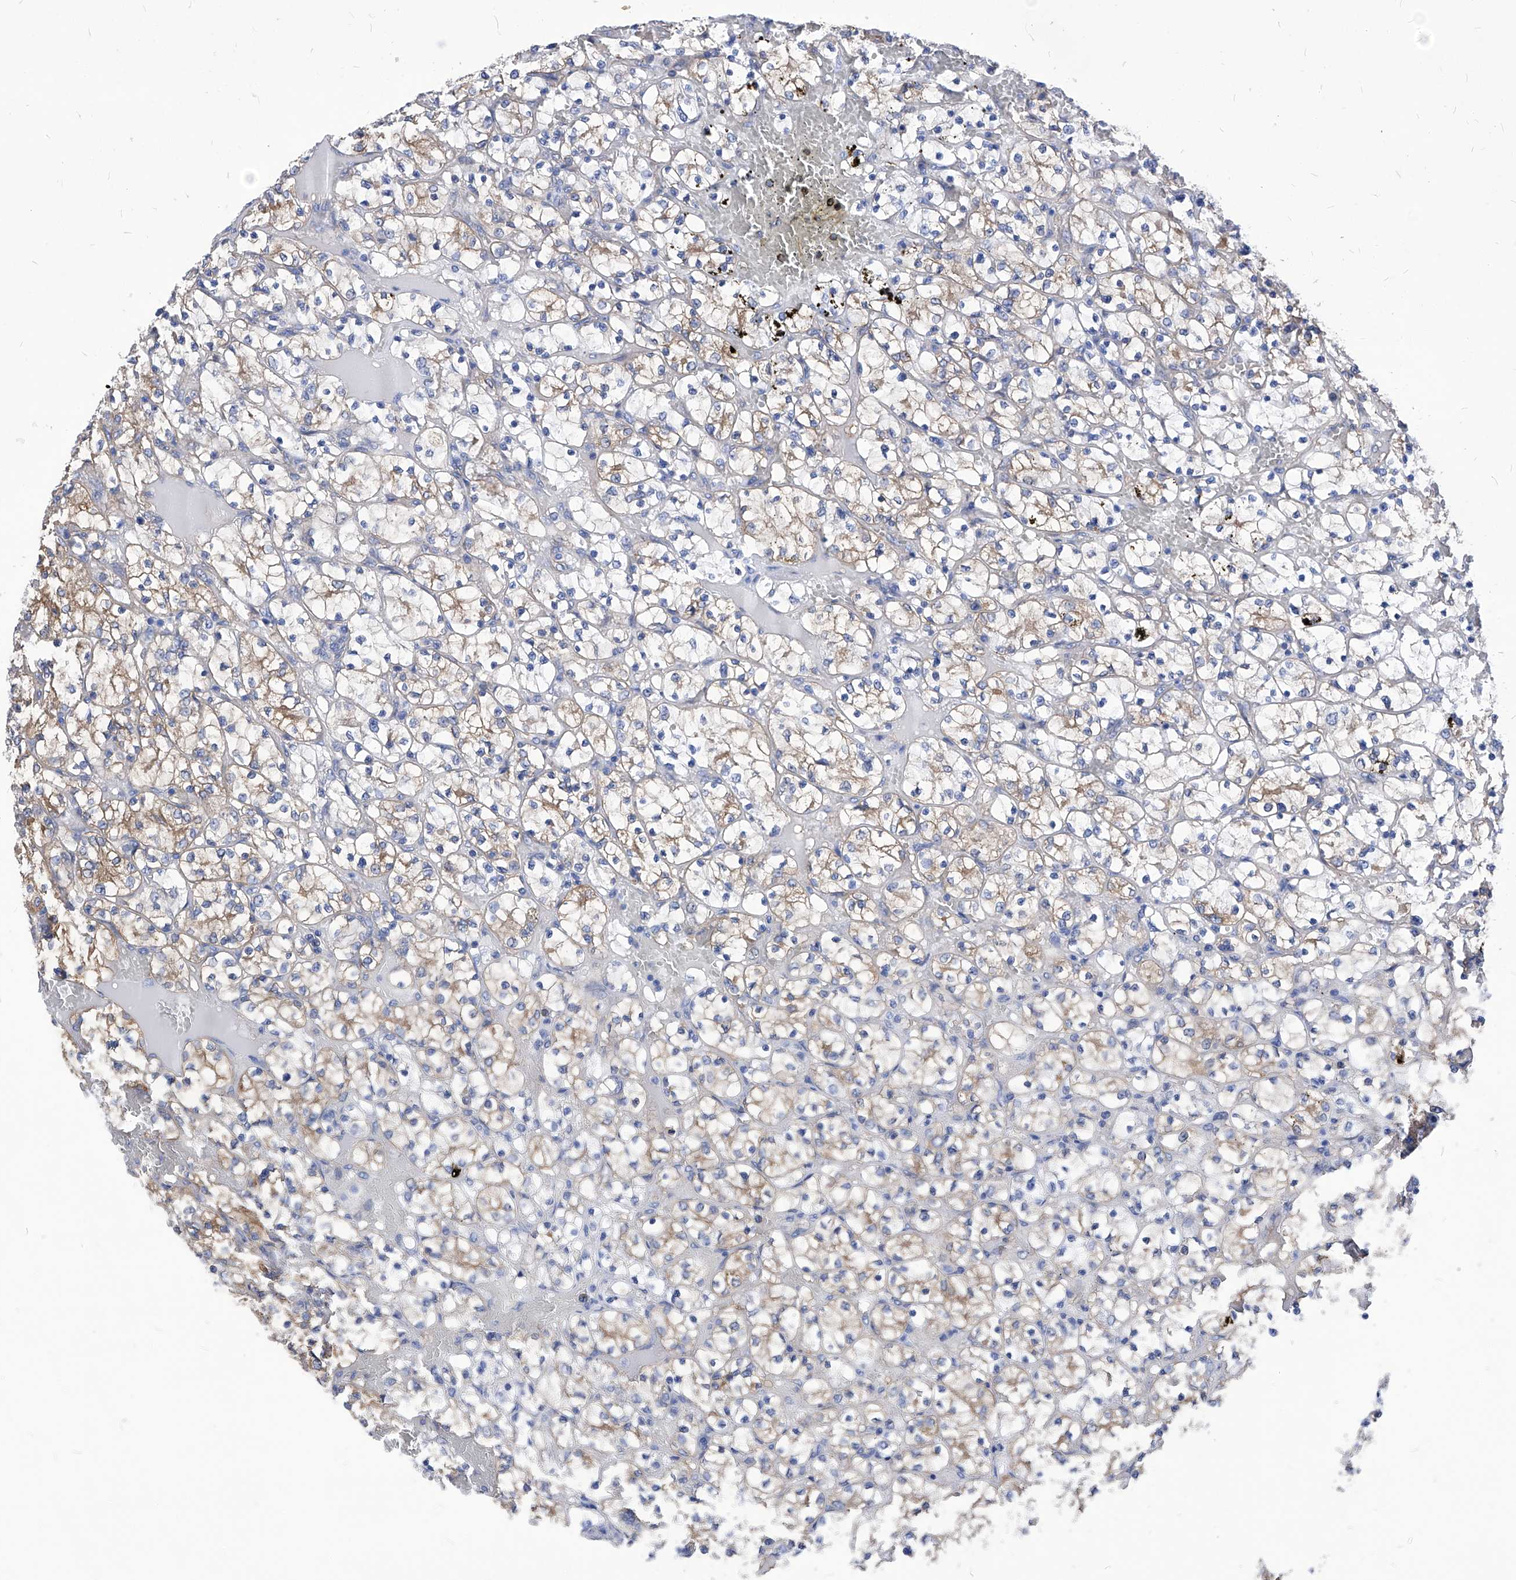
{"staining": {"intensity": "weak", "quantity": "25%-75%", "location": "cytoplasmic/membranous"}, "tissue": "renal cancer", "cell_type": "Tumor cells", "image_type": "cancer", "snomed": [{"axis": "morphology", "description": "Adenocarcinoma, NOS"}, {"axis": "topography", "description": "Kidney"}], "caption": "Weak cytoplasmic/membranous protein positivity is present in approximately 25%-75% of tumor cells in renal cancer.", "gene": "XPNPEP1", "patient": {"sex": "female", "age": 69}}